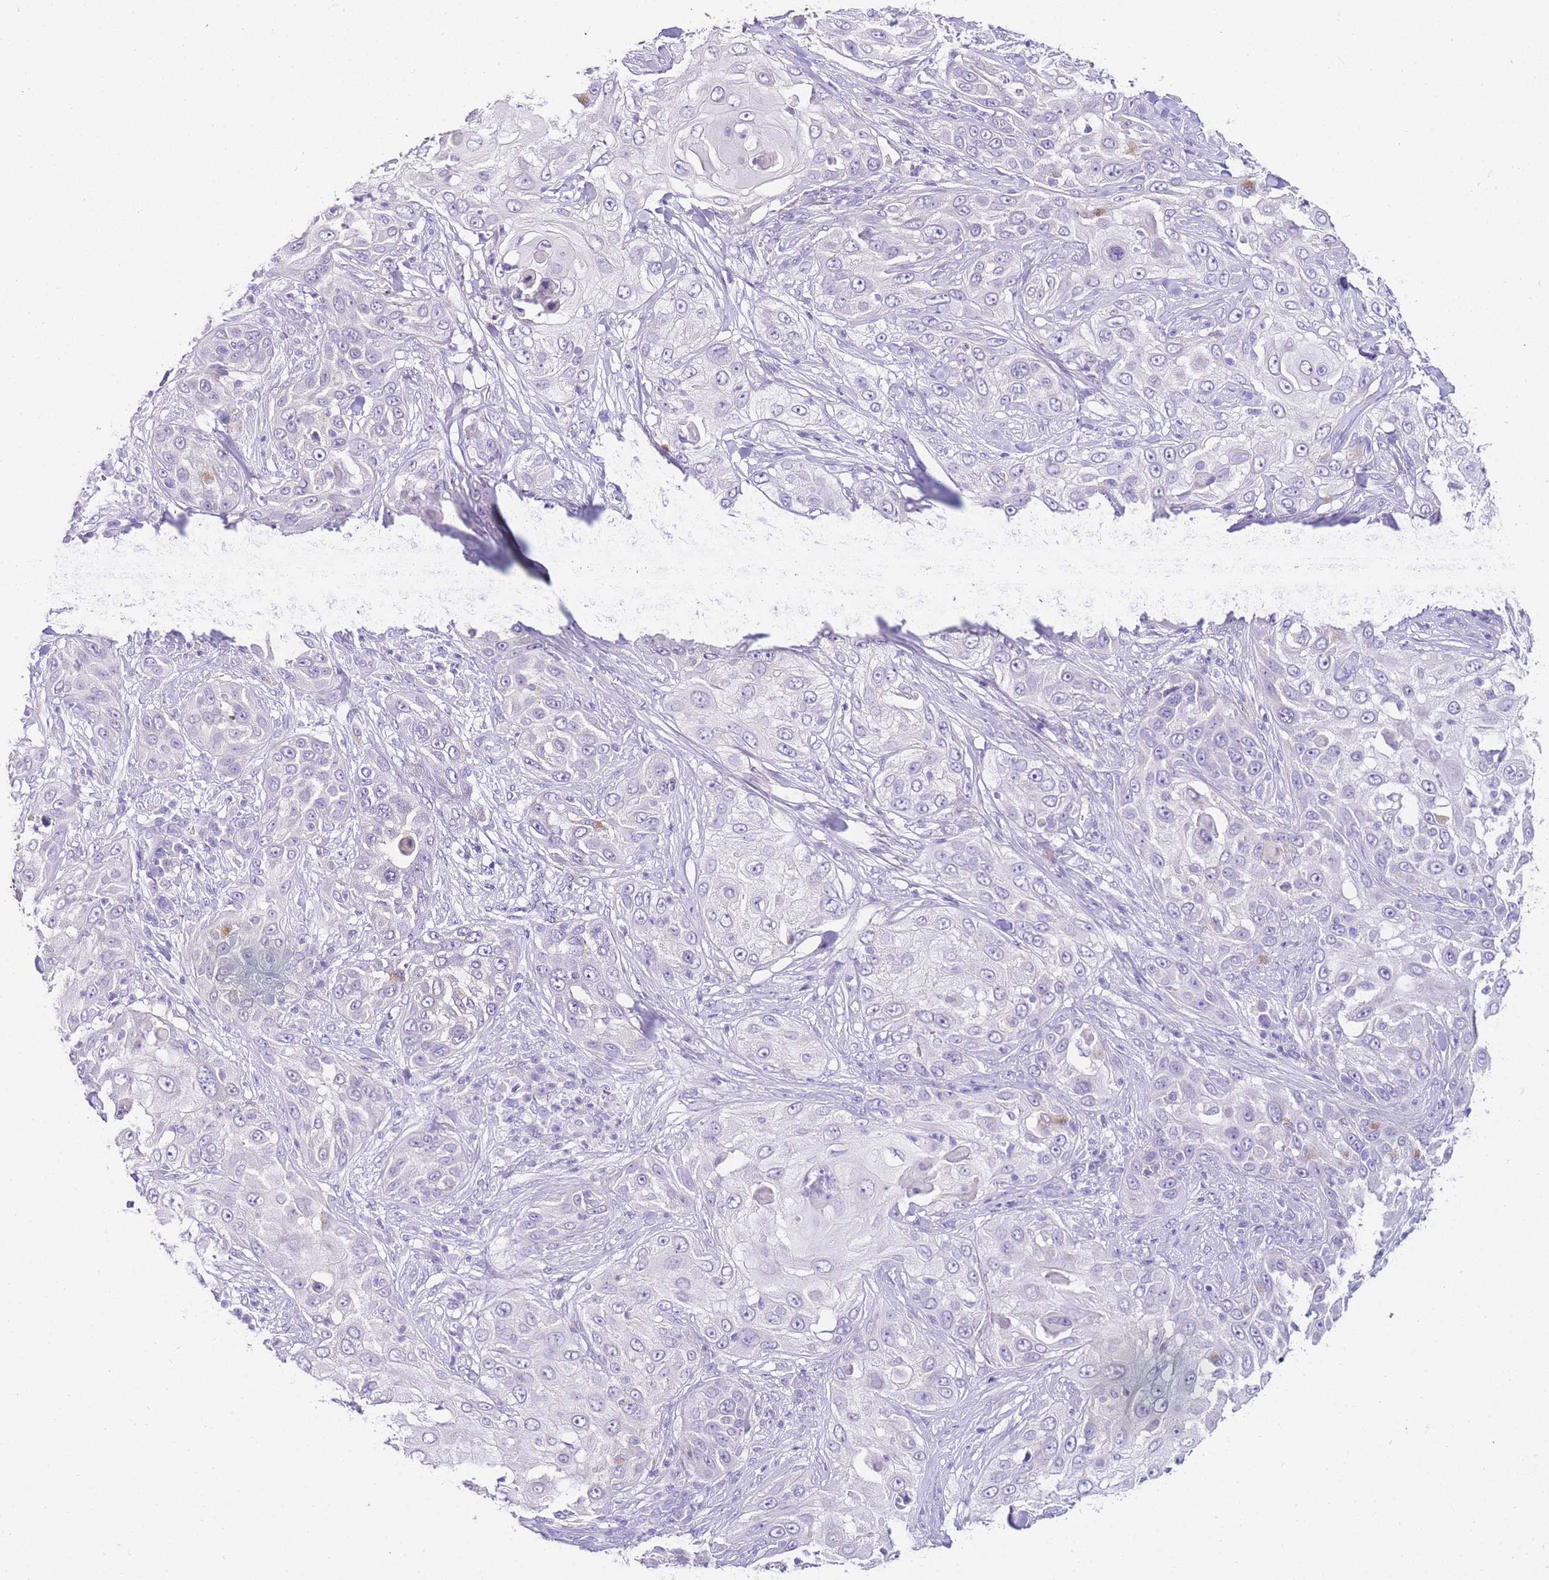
{"staining": {"intensity": "negative", "quantity": "none", "location": "none"}, "tissue": "skin cancer", "cell_type": "Tumor cells", "image_type": "cancer", "snomed": [{"axis": "morphology", "description": "Squamous cell carcinoma, NOS"}, {"axis": "topography", "description": "Skin"}], "caption": "Tumor cells are negative for brown protein staining in skin squamous cell carcinoma. (DAB IHC with hematoxylin counter stain).", "gene": "DPP4", "patient": {"sex": "female", "age": 44}}